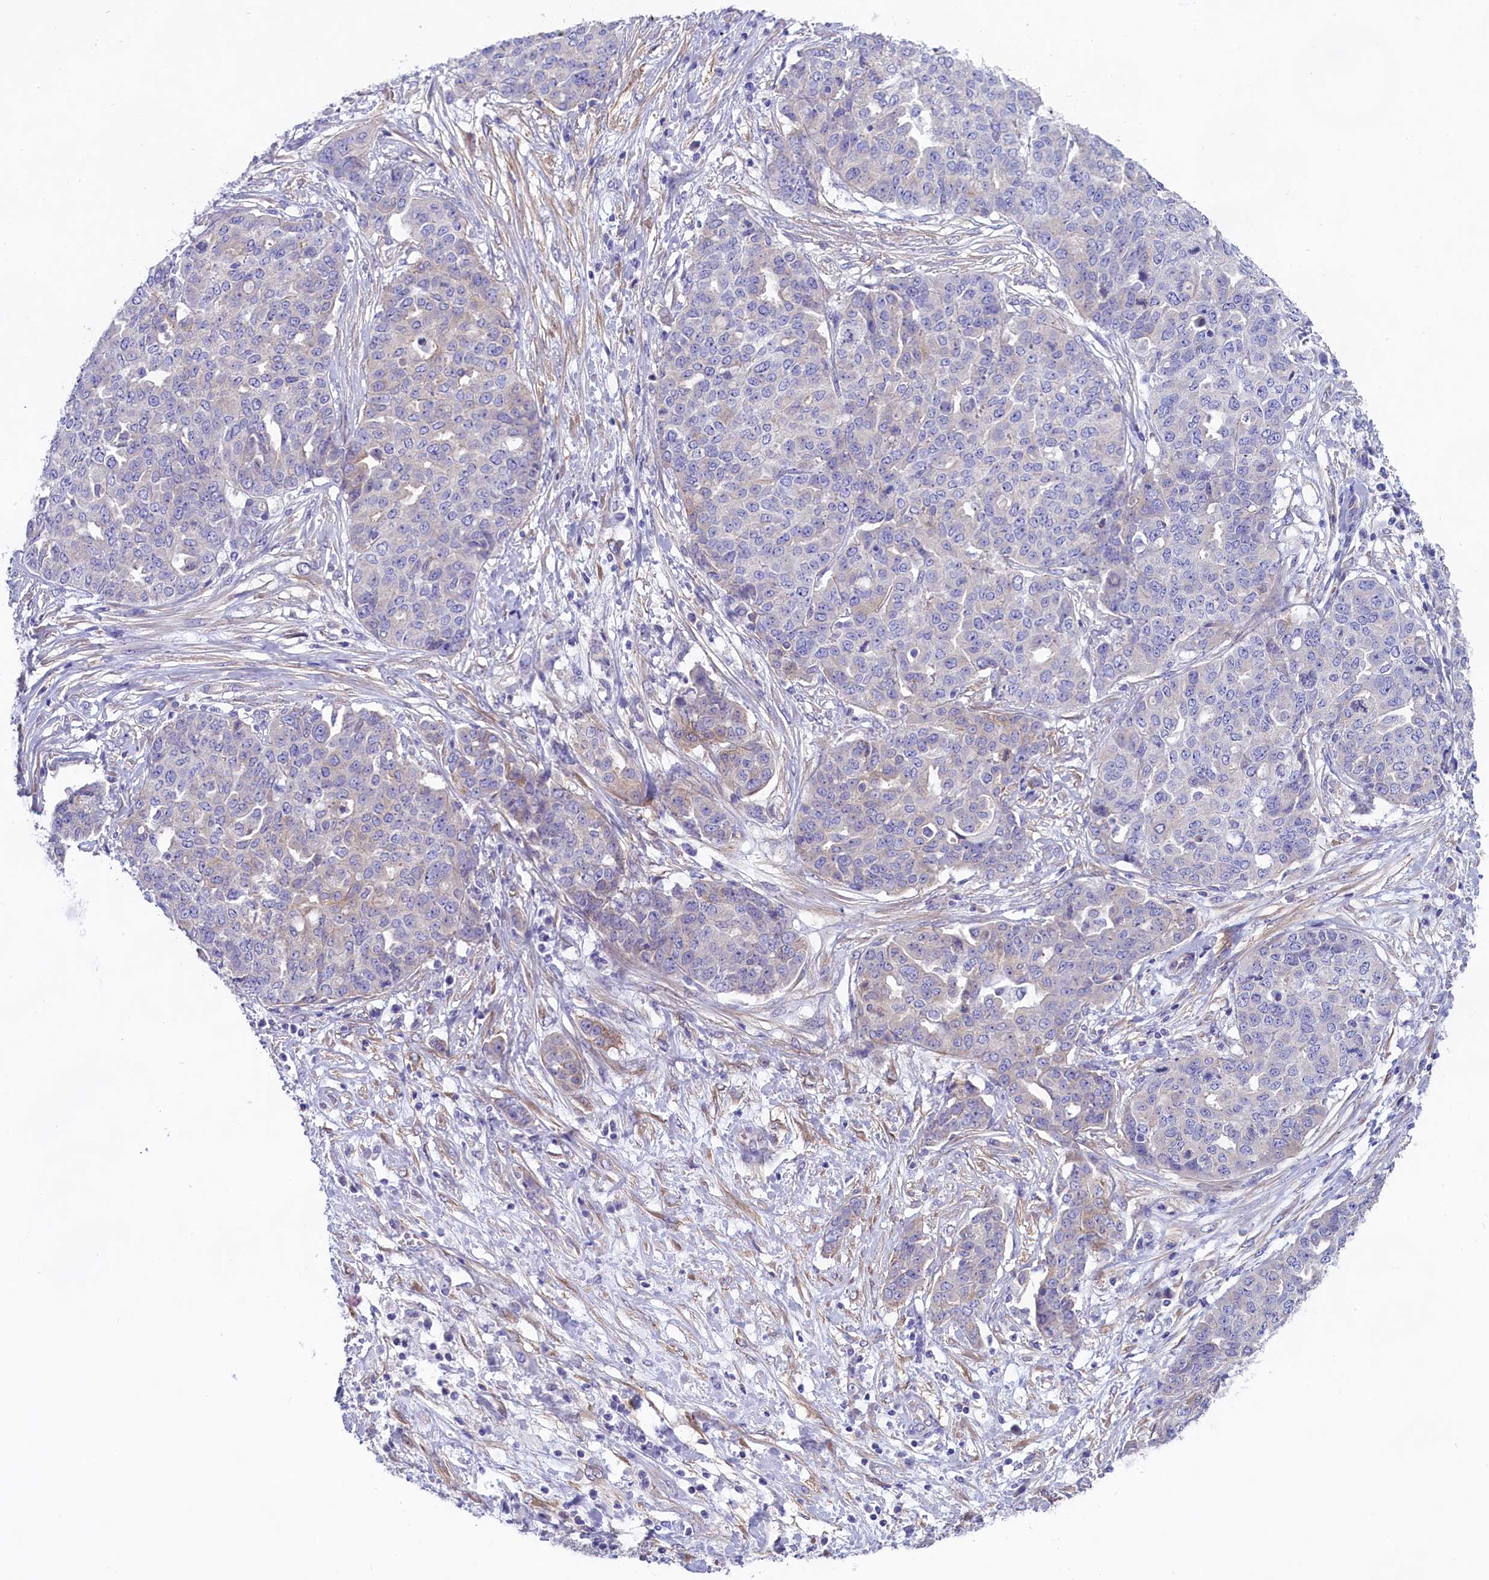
{"staining": {"intensity": "negative", "quantity": "none", "location": "none"}, "tissue": "ovarian cancer", "cell_type": "Tumor cells", "image_type": "cancer", "snomed": [{"axis": "morphology", "description": "Cystadenocarcinoma, serous, NOS"}, {"axis": "topography", "description": "Soft tissue"}, {"axis": "topography", "description": "Ovary"}], "caption": "An immunohistochemistry (IHC) image of ovarian serous cystadenocarcinoma is shown. There is no staining in tumor cells of ovarian serous cystadenocarcinoma.", "gene": "PPP1R13L", "patient": {"sex": "female", "age": 57}}